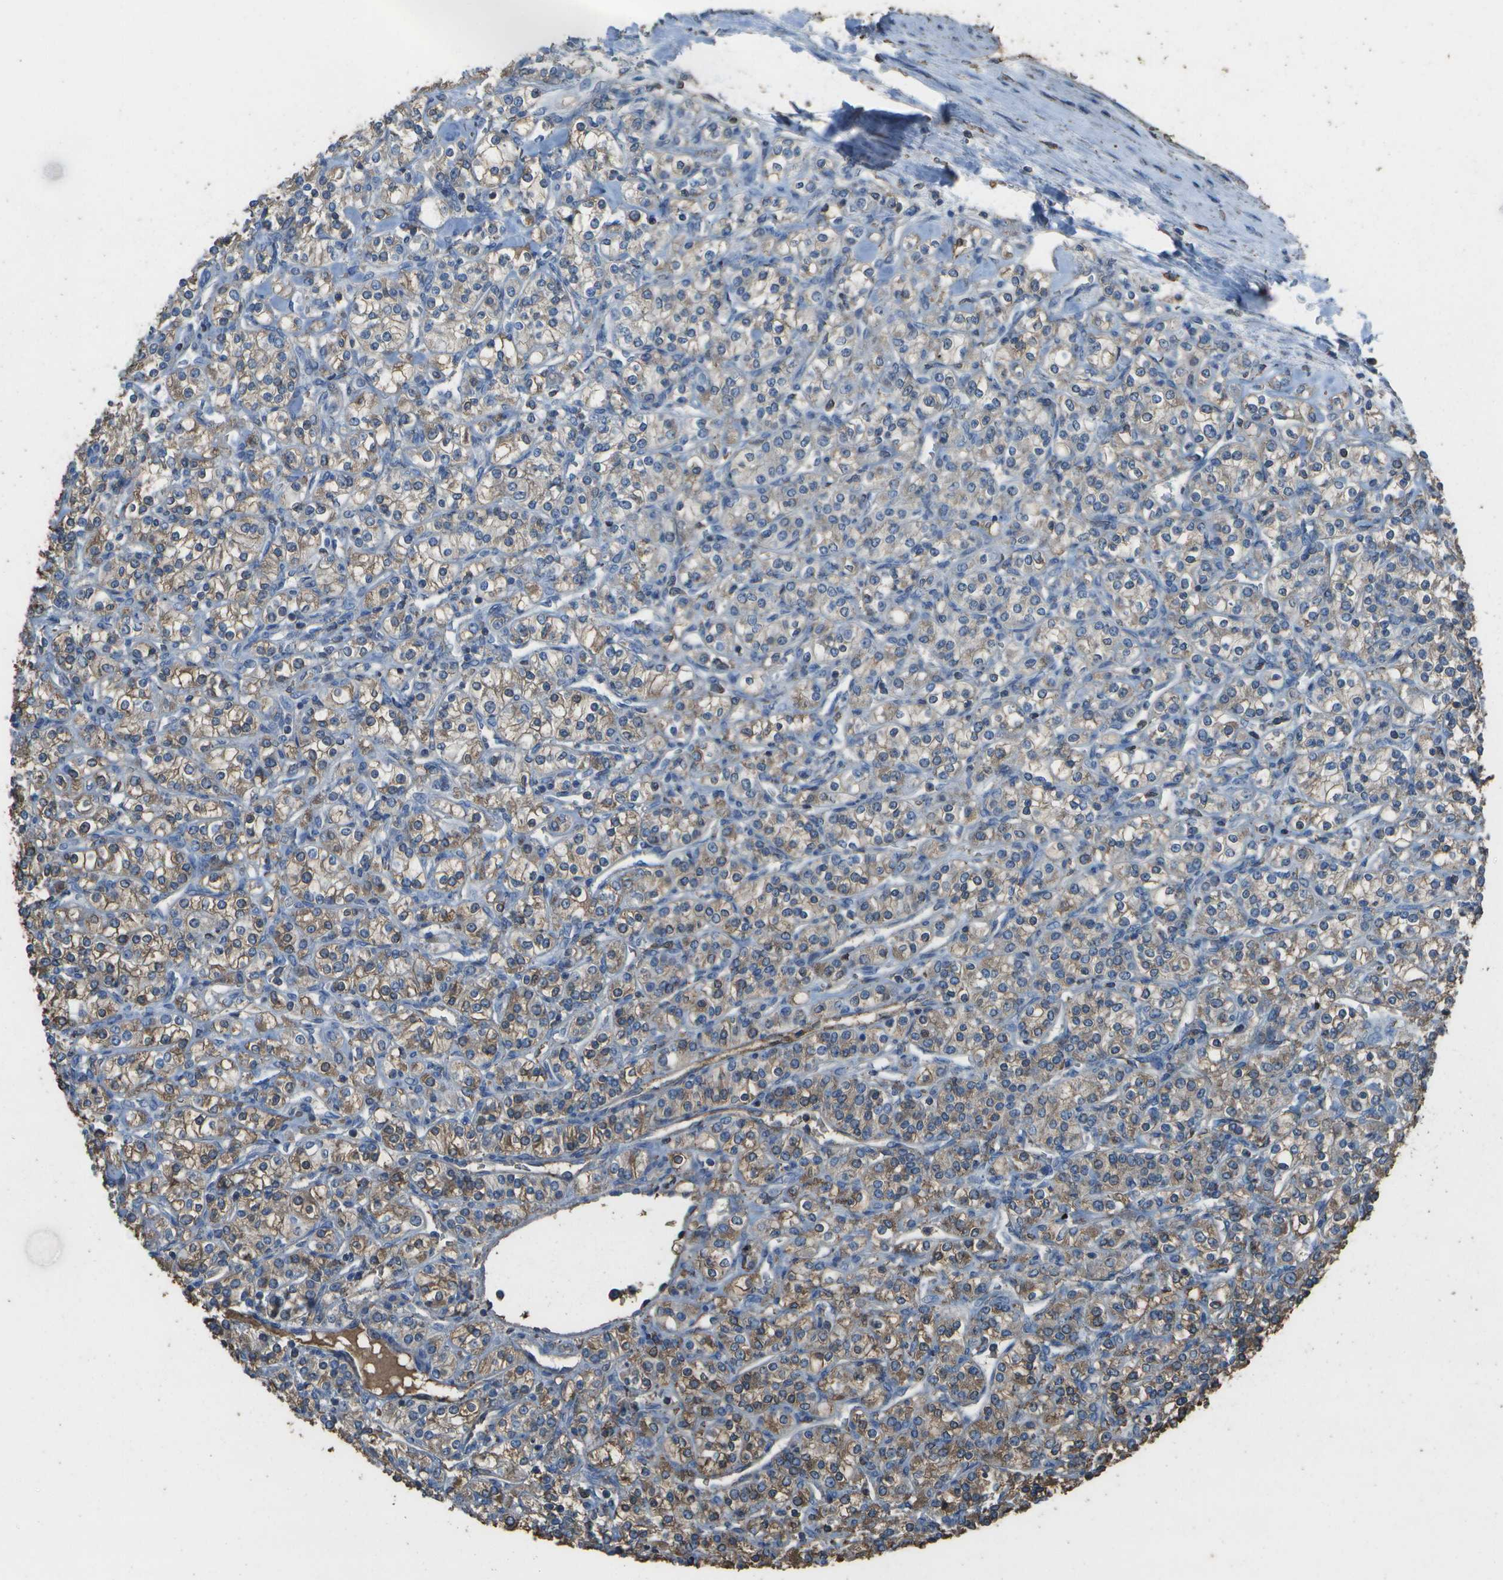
{"staining": {"intensity": "moderate", "quantity": "25%-75%", "location": "cytoplasmic/membranous"}, "tissue": "renal cancer", "cell_type": "Tumor cells", "image_type": "cancer", "snomed": [{"axis": "morphology", "description": "Adenocarcinoma, NOS"}, {"axis": "topography", "description": "Kidney"}], "caption": "Immunohistochemistry (IHC) of human renal cancer (adenocarcinoma) shows medium levels of moderate cytoplasmic/membranous staining in about 25%-75% of tumor cells. The staining was performed using DAB, with brown indicating positive protein expression. Nuclei are stained blue with hematoxylin.", "gene": "CYP4F11", "patient": {"sex": "male", "age": 77}}